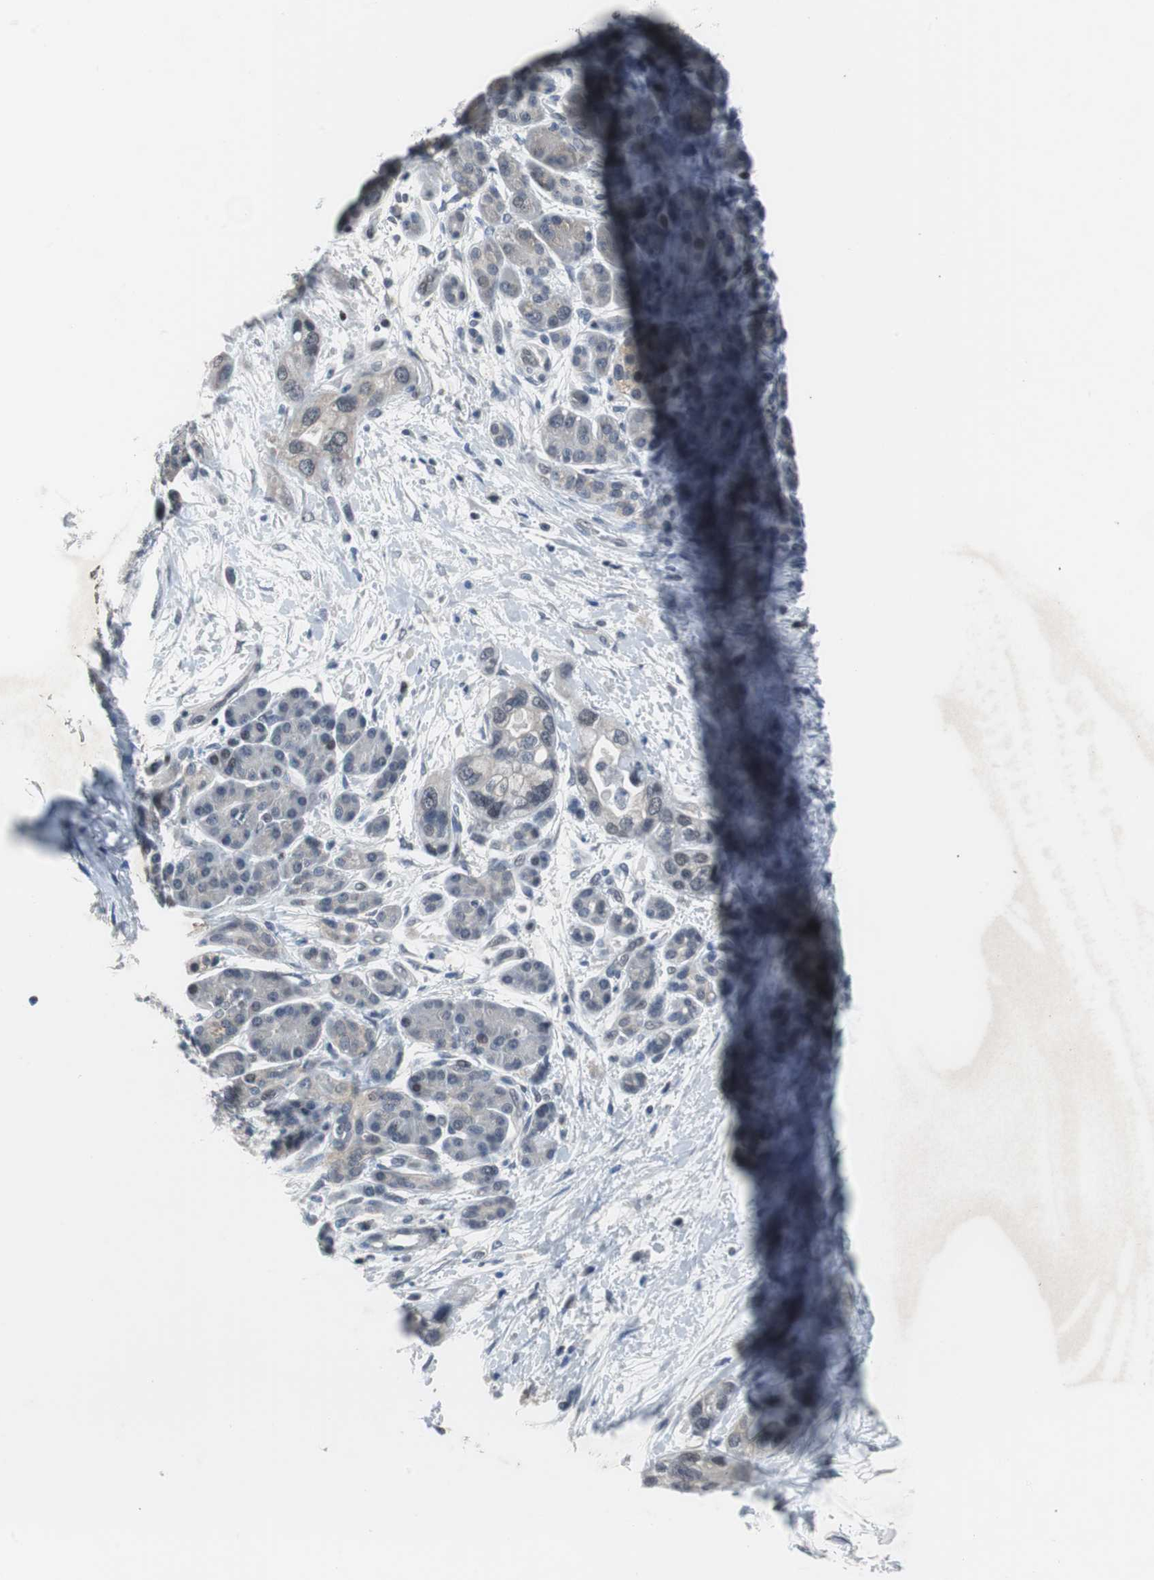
{"staining": {"intensity": "weak", "quantity": "<25%", "location": "cytoplasmic/membranous"}, "tissue": "pancreatic cancer", "cell_type": "Tumor cells", "image_type": "cancer", "snomed": [{"axis": "morphology", "description": "Adenocarcinoma, NOS"}, {"axis": "topography", "description": "Pancreas"}], "caption": "Histopathology image shows no protein staining in tumor cells of pancreatic cancer tissue.", "gene": "TP63", "patient": {"sex": "female", "age": 77}}